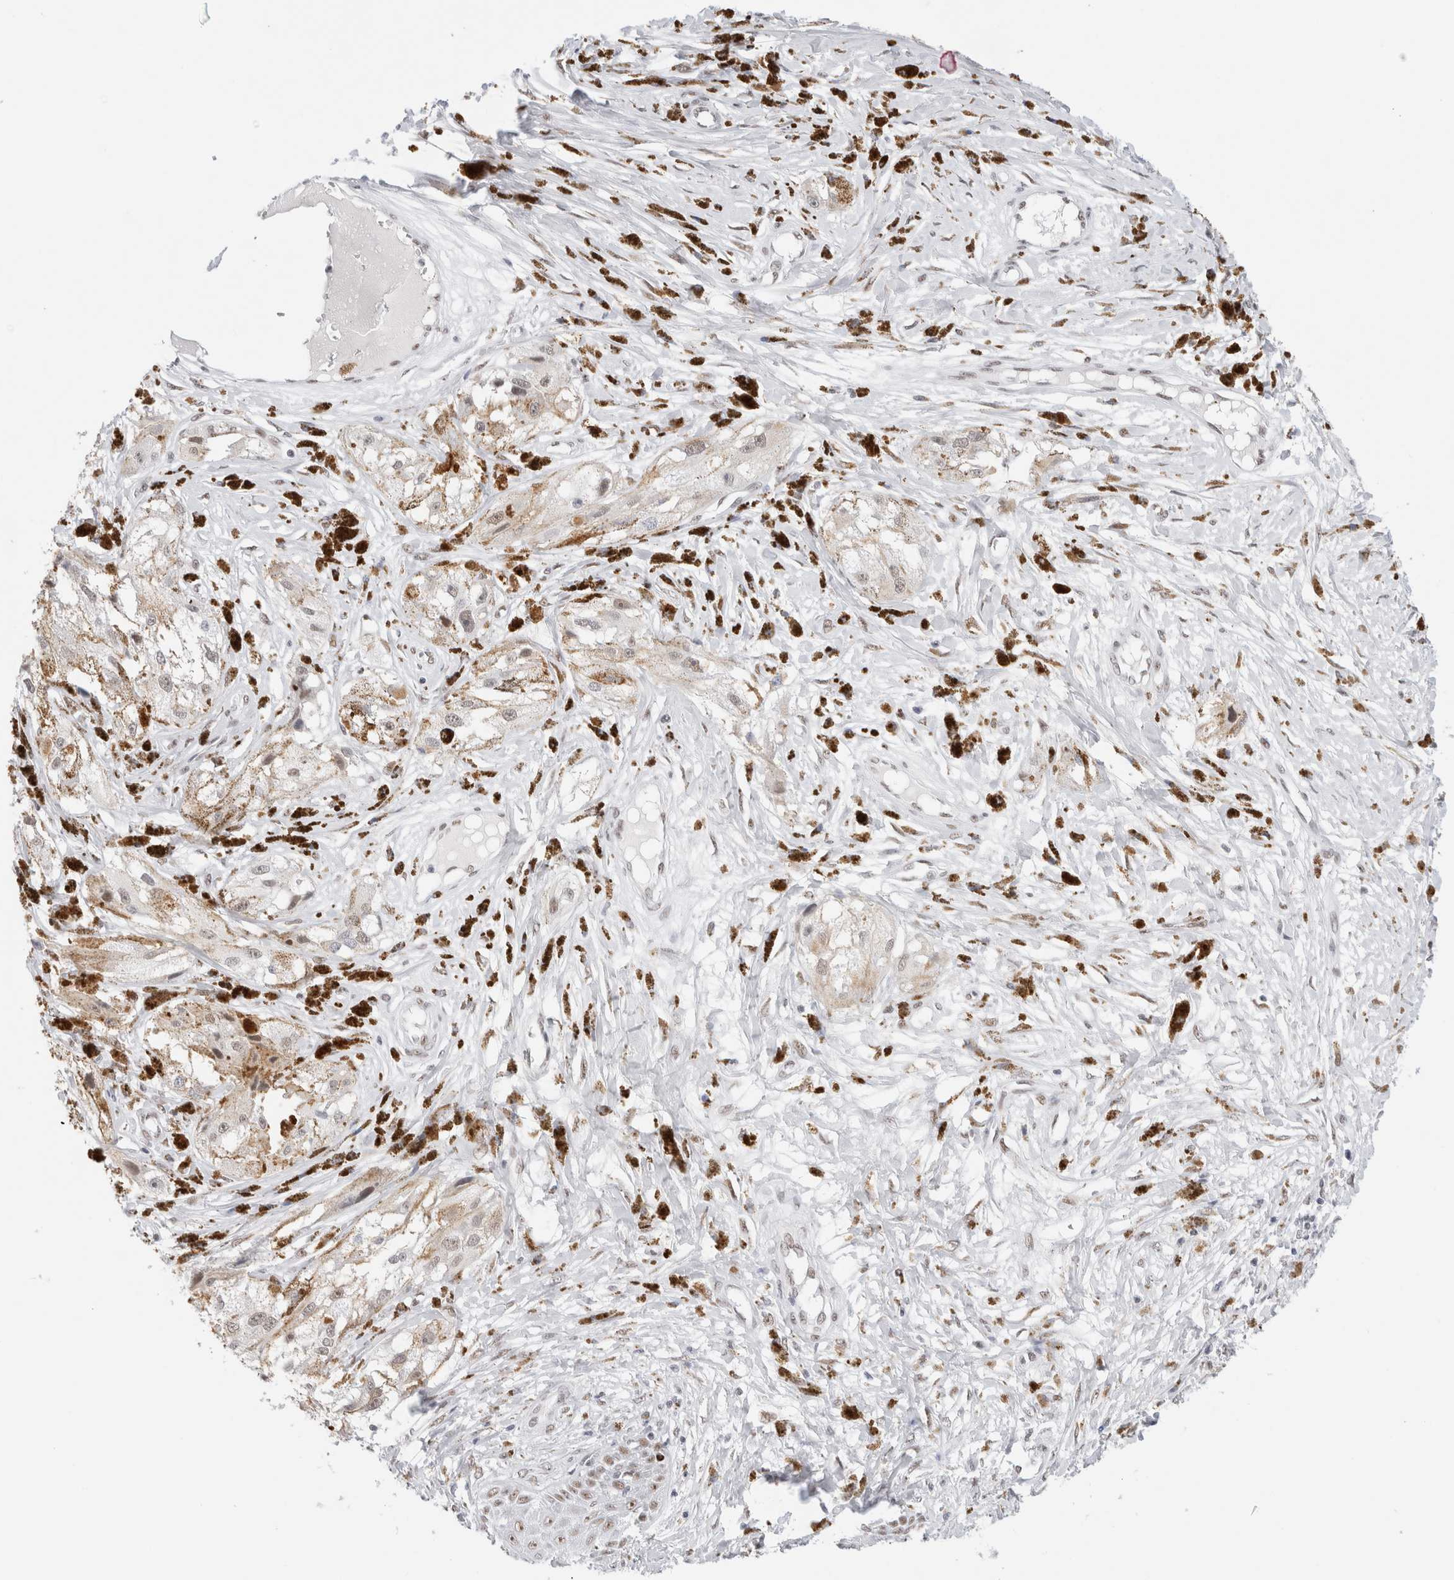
{"staining": {"intensity": "negative", "quantity": "none", "location": "none"}, "tissue": "melanoma", "cell_type": "Tumor cells", "image_type": "cancer", "snomed": [{"axis": "morphology", "description": "Malignant melanoma, NOS"}, {"axis": "topography", "description": "Skin"}], "caption": "Immunohistochemistry (IHC) micrograph of neoplastic tissue: melanoma stained with DAB reveals no significant protein positivity in tumor cells.", "gene": "COPS7A", "patient": {"sex": "male", "age": 88}}